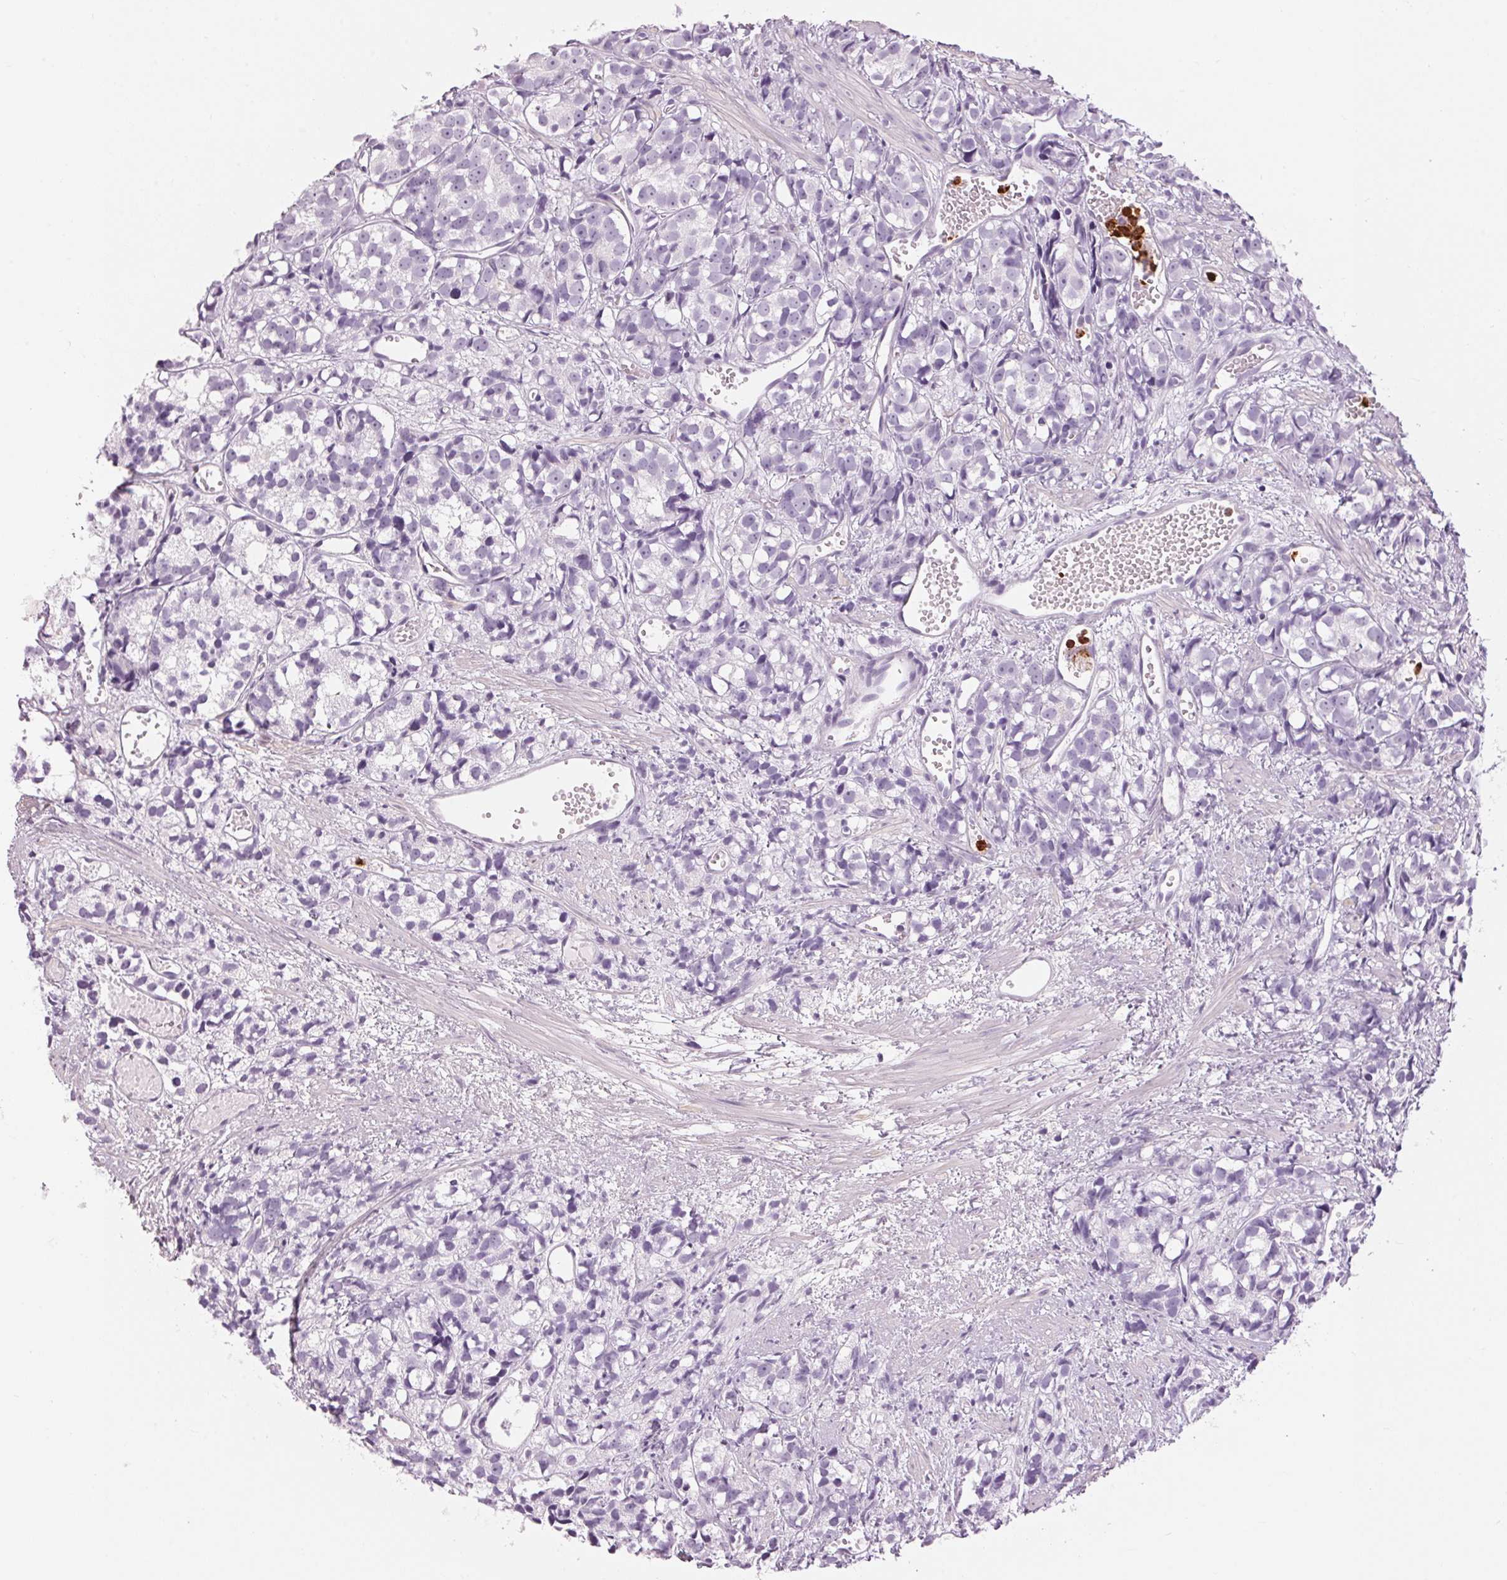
{"staining": {"intensity": "negative", "quantity": "none", "location": "none"}, "tissue": "prostate cancer", "cell_type": "Tumor cells", "image_type": "cancer", "snomed": [{"axis": "morphology", "description": "Adenocarcinoma, High grade"}, {"axis": "topography", "description": "Prostate"}], "caption": "A histopathology image of human prostate cancer (high-grade adenocarcinoma) is negative for staining in tumor cells.", "gene": "KLK7", "patient": {"sex": "male", "age": 77}}